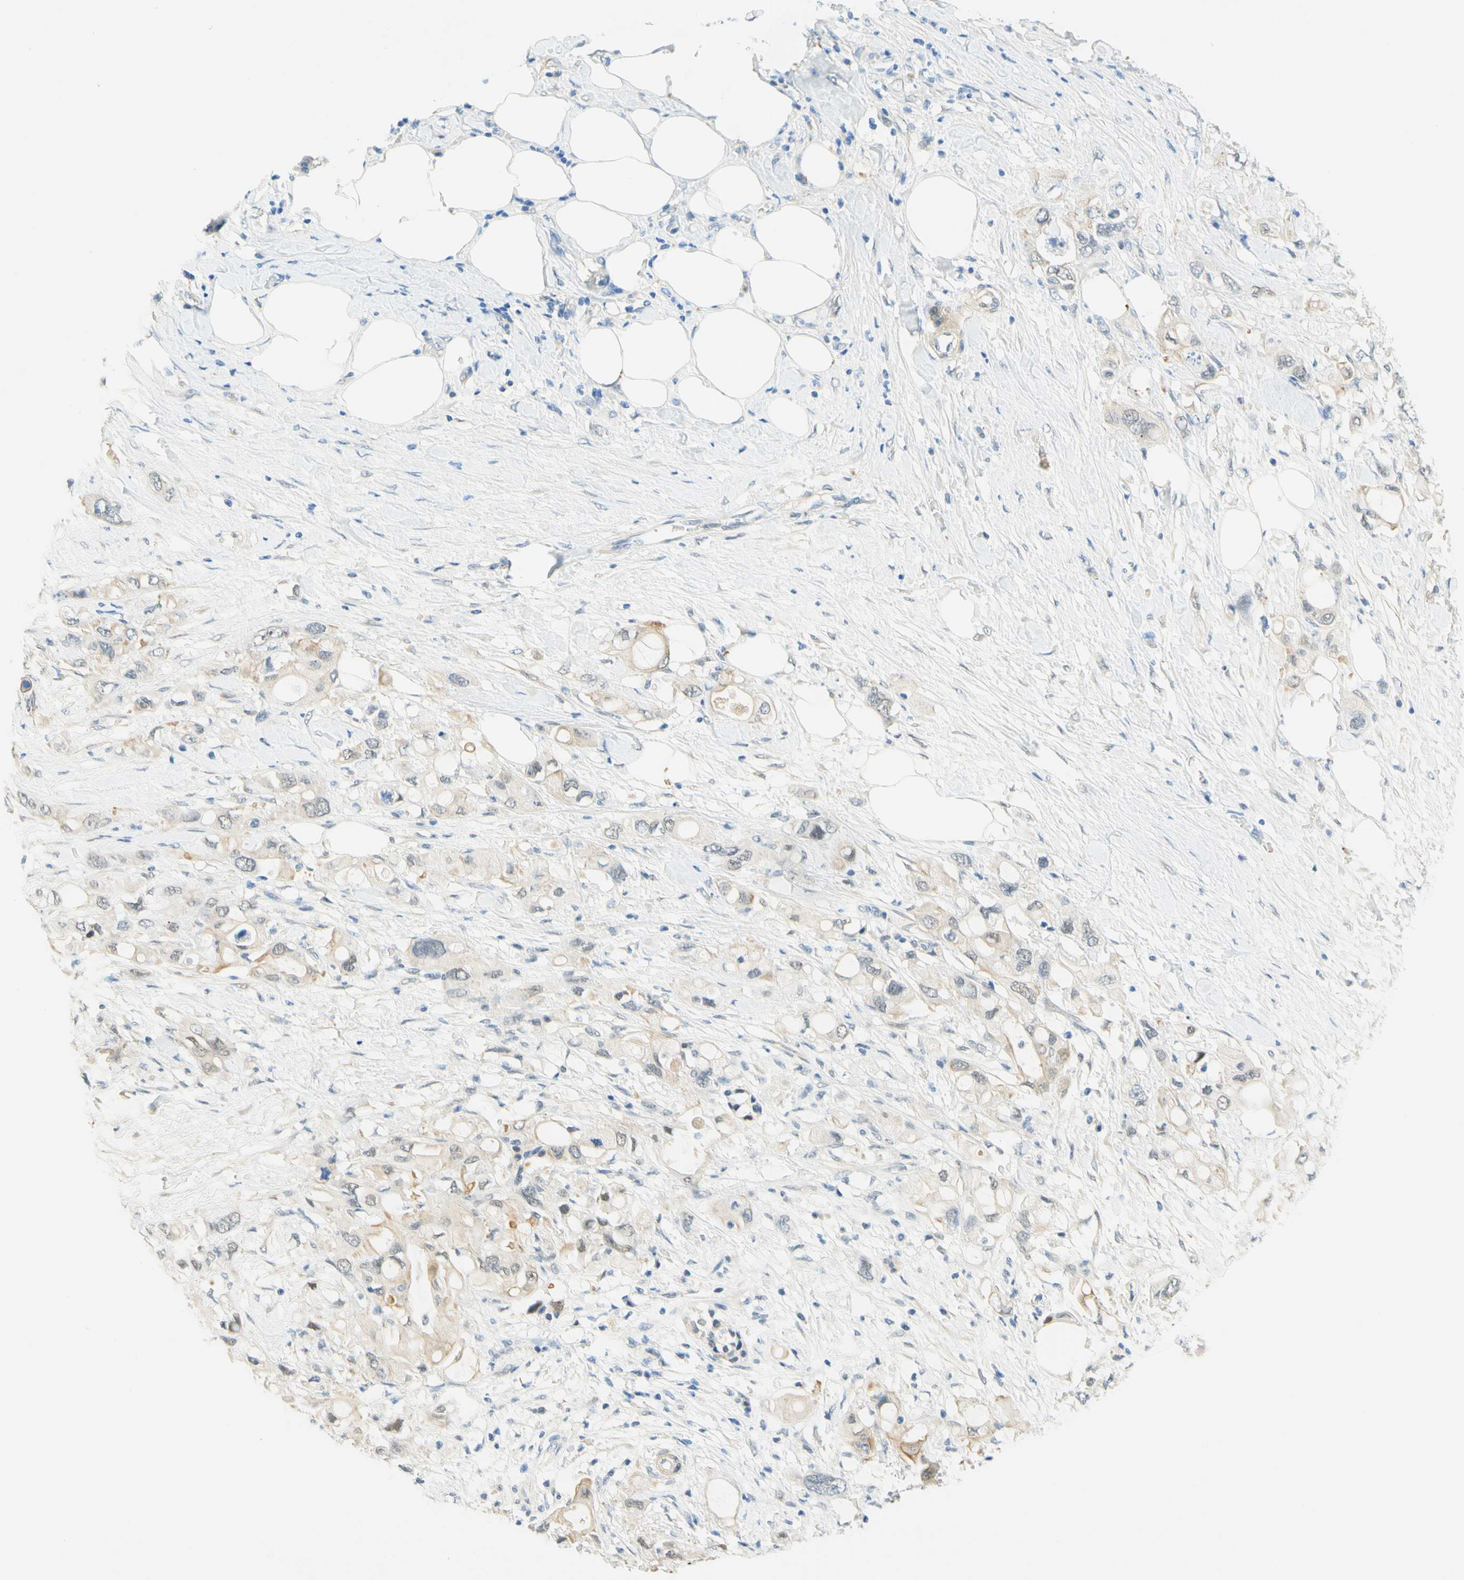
{"staining": {"intensity": "weak", "quantity": ">75%", "location": "cytoplasmic/membranous"}, "tissue": "pancreatic cancer", "cell_type": "Tumor cells", "image_type": "cancer", "snomed": [{"axis": "morphology", "description": "Adenocarcinoma, NOS"}, {"axis": "topography", "description": "Pancreas"}], "caption": "There is low levels of weak cytoplasmic/membranous expression in tumor cells of pancreatic cancer, as demonstrated by immunohistochemical staining (brown color).", "gene": "ENTREP2", "patient": {"sex": "female", "age": 56}}